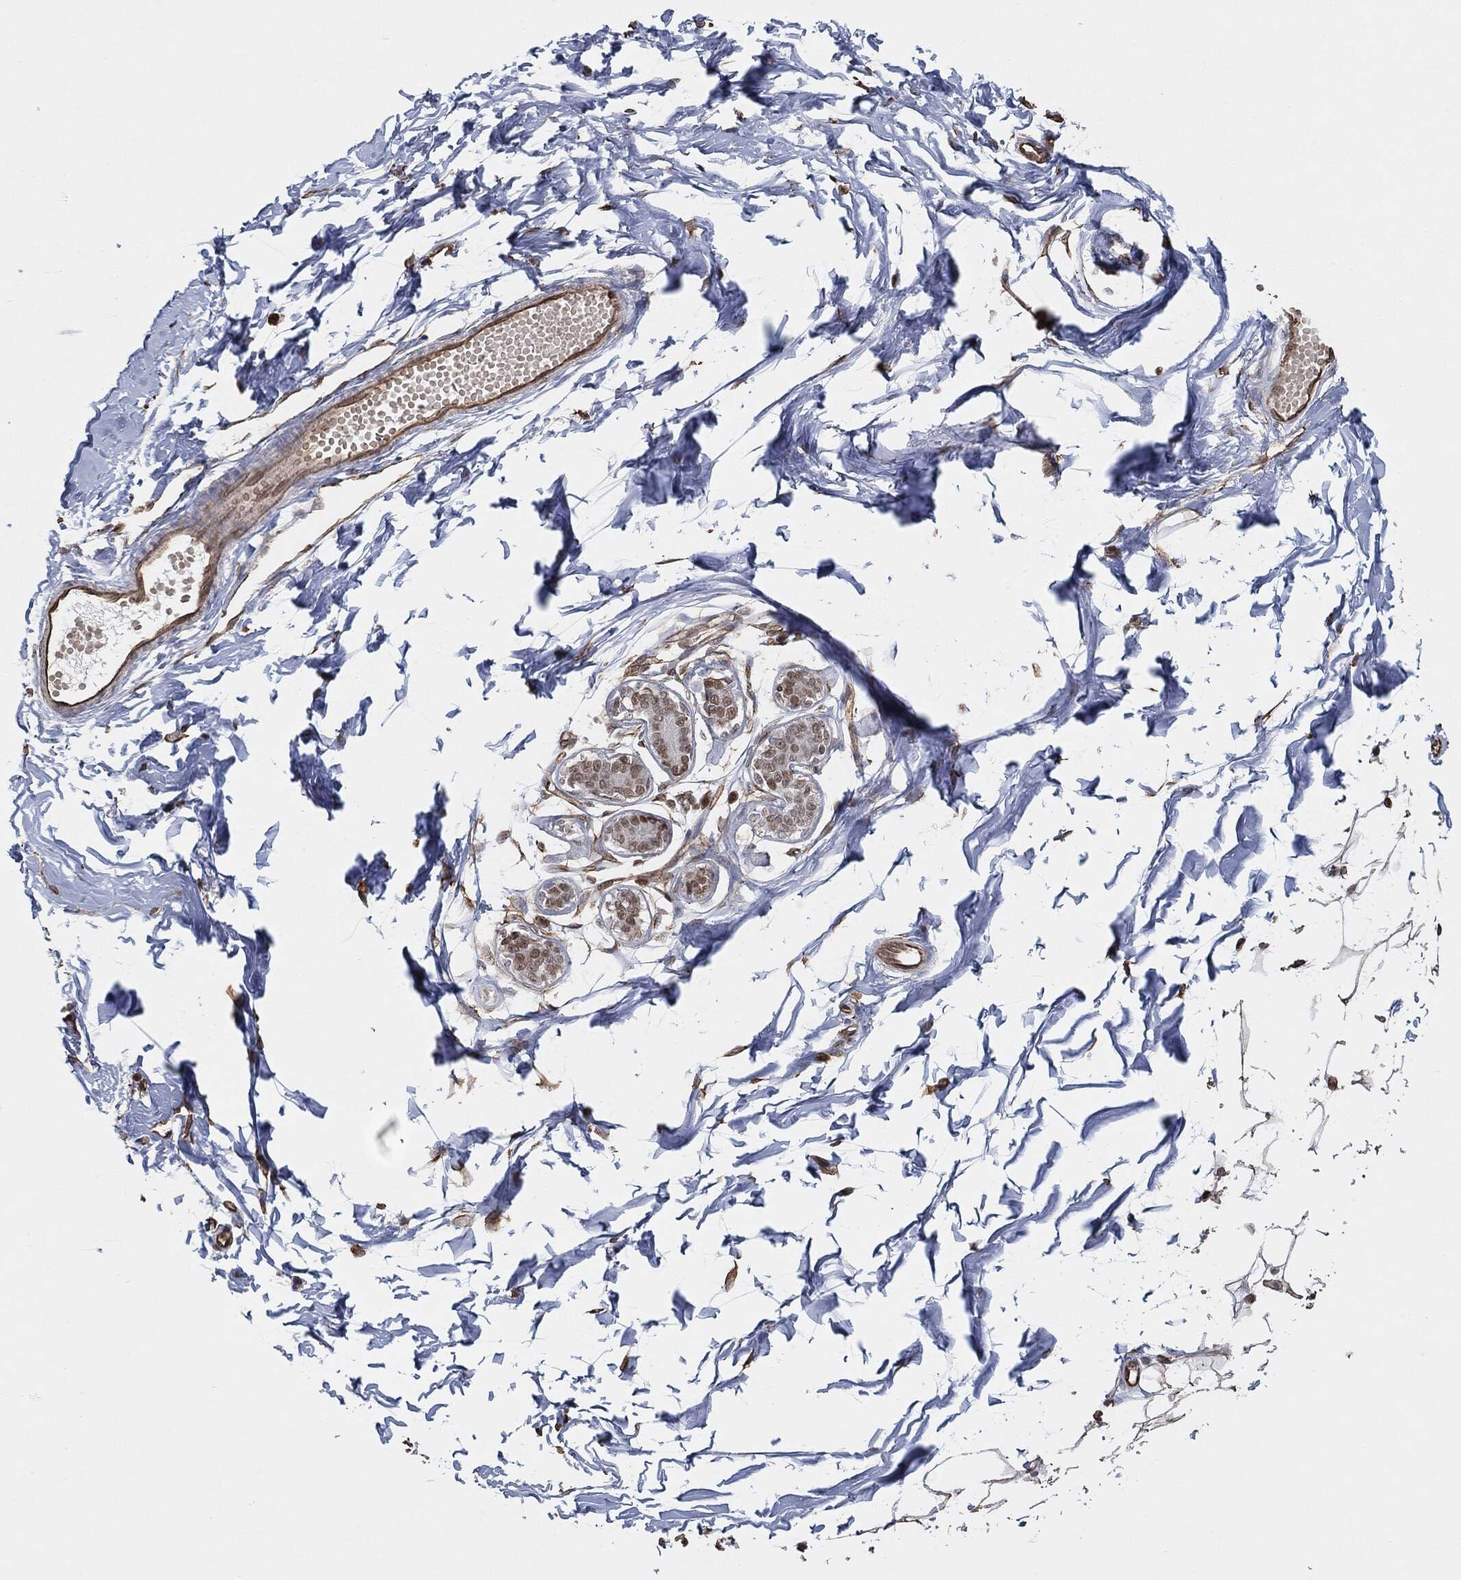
{"staining": {"intensity": "strong", "quantity": ">75%", "location": "nuclear"}, "tissue": "breast", "cell_type": "Adipocytes", "image_type": "normal", "snomed": [{"axis": "morphology", "description": "Normal tissue, NOS"}, {"axis": "topography", "description": "Breast"}], "caption": "Immunohistochemistry (IHC) (DAB) staining of normal breast shows strong nuclear protein expression in approximately >75% of adipocytes. Ihc stains the protein in brown and the nuclei are stained blue.", "gene": "TP53RK", "patient": {"sex": "female", "age": 37}}